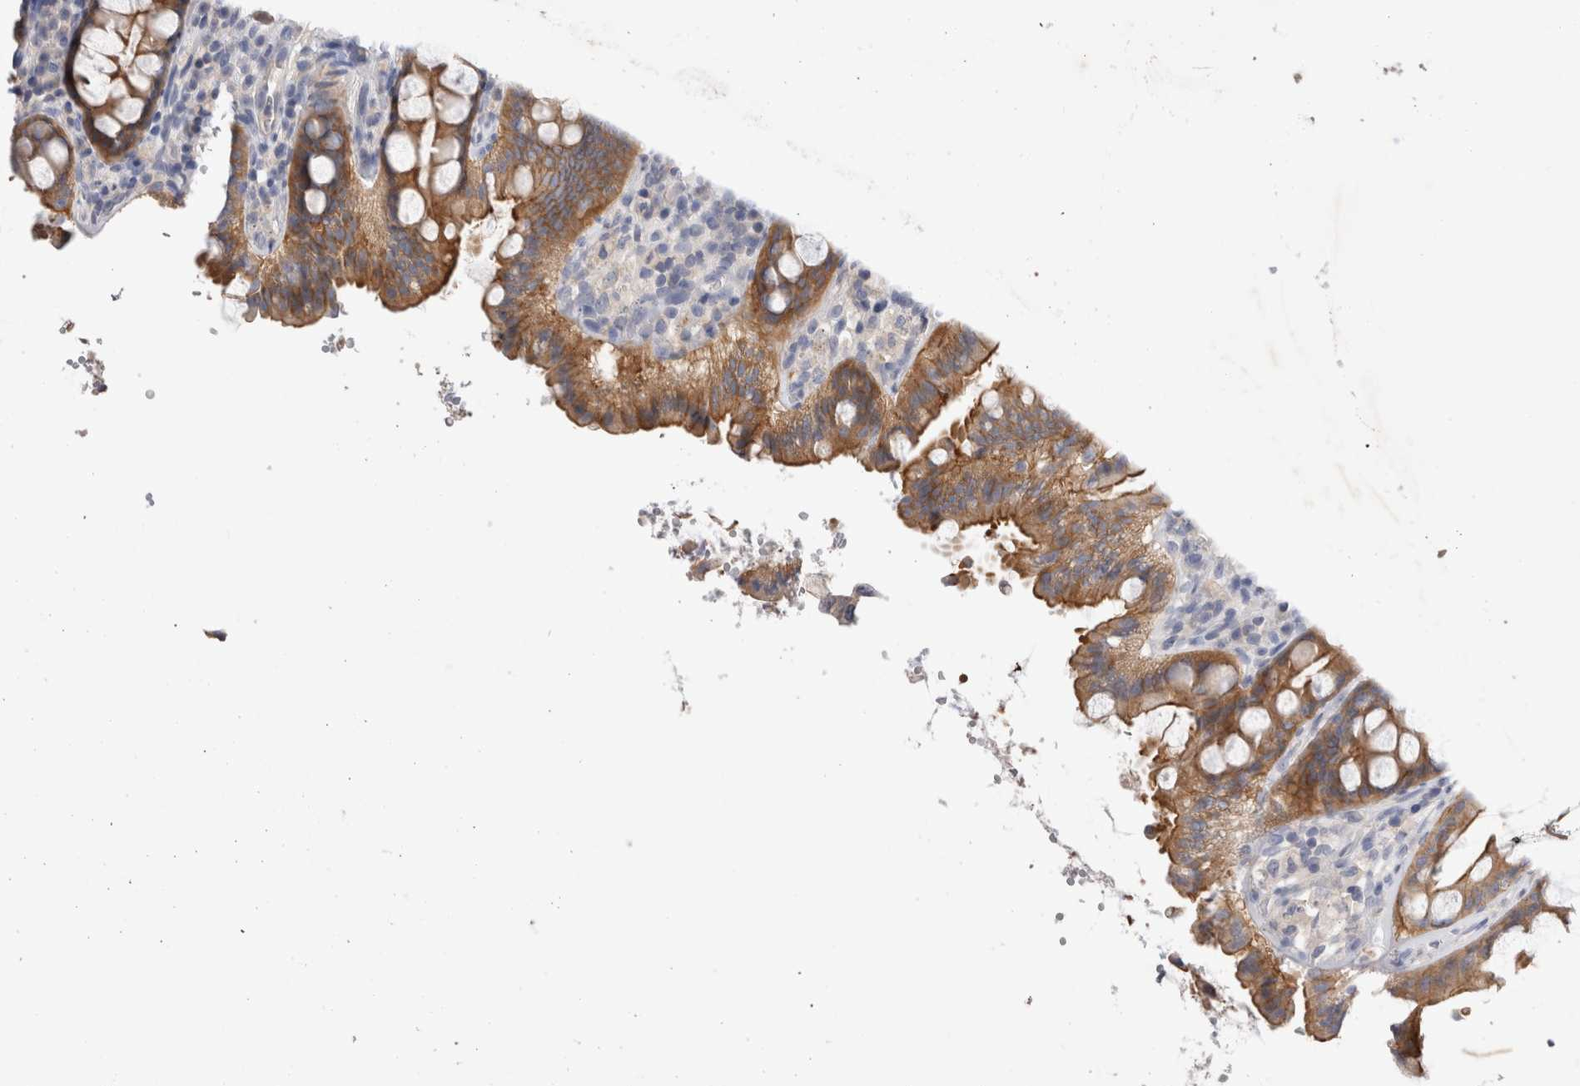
{"staining": {"intensity": "negative", "quantity": "none", "location": "none"}, "tissue": "colon", "cell_type": "Endothelial cells", "image_type": "normal", "snomed": [{"axis": "morphology", "description": "Normal tissue, NOS"}, {"axis": "topography", "description": "Colon"}, {"axis": "topography", "description": "Peripheral nerve tissue"}], "caption": "The immunohistochemistry micrograph has no significant staining in endothelial cells of colon.", "gene": "OTOR", "patient": {"sex": "female", "age": 61}}